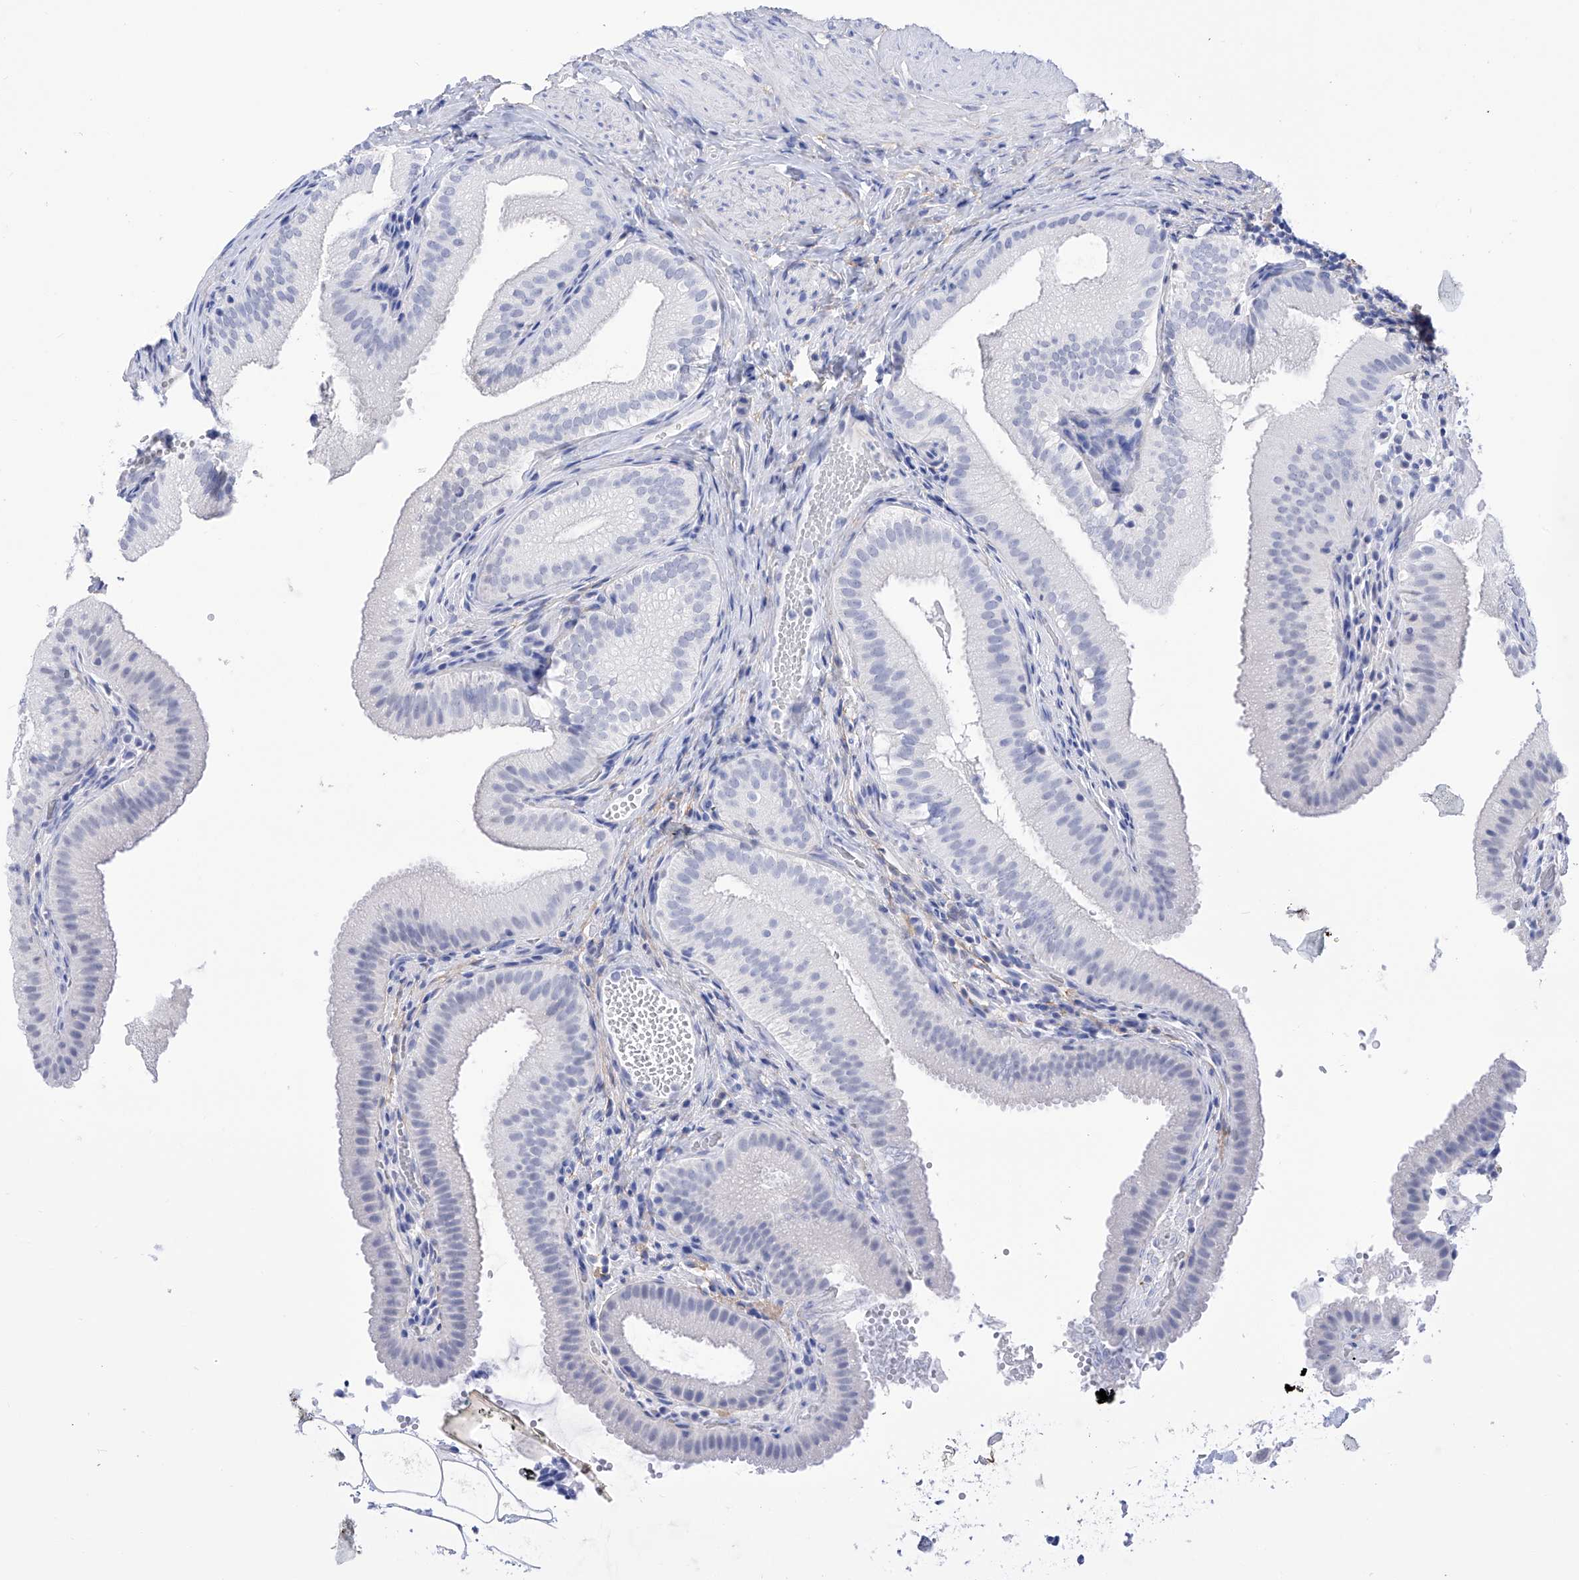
{"staining": {"intensity": "negative", "quantity": "none", "location": "none"}, "tissue": "gallbladder", "cell_type": "Glandular cells", "image_type": "normal", "snomed": [{"axis": "morphology", "description": "Normal tissue, NOS"}, {"axis": "topography", "description": "Gallbladder"}], "caption": "Immunohistochemistry photomicrograph of normal gallbladder: gallbladder stained with DAB (3,3'-diaminobenzidine) demonstrates no significant protein expression in glandular cells. Brightfield microscopy of IHC stained with DAB (brown) and hematoxylin (blue), captured at high magnification.", "gene": "FLG", "patient": {"sex": "female", "age": 30}}